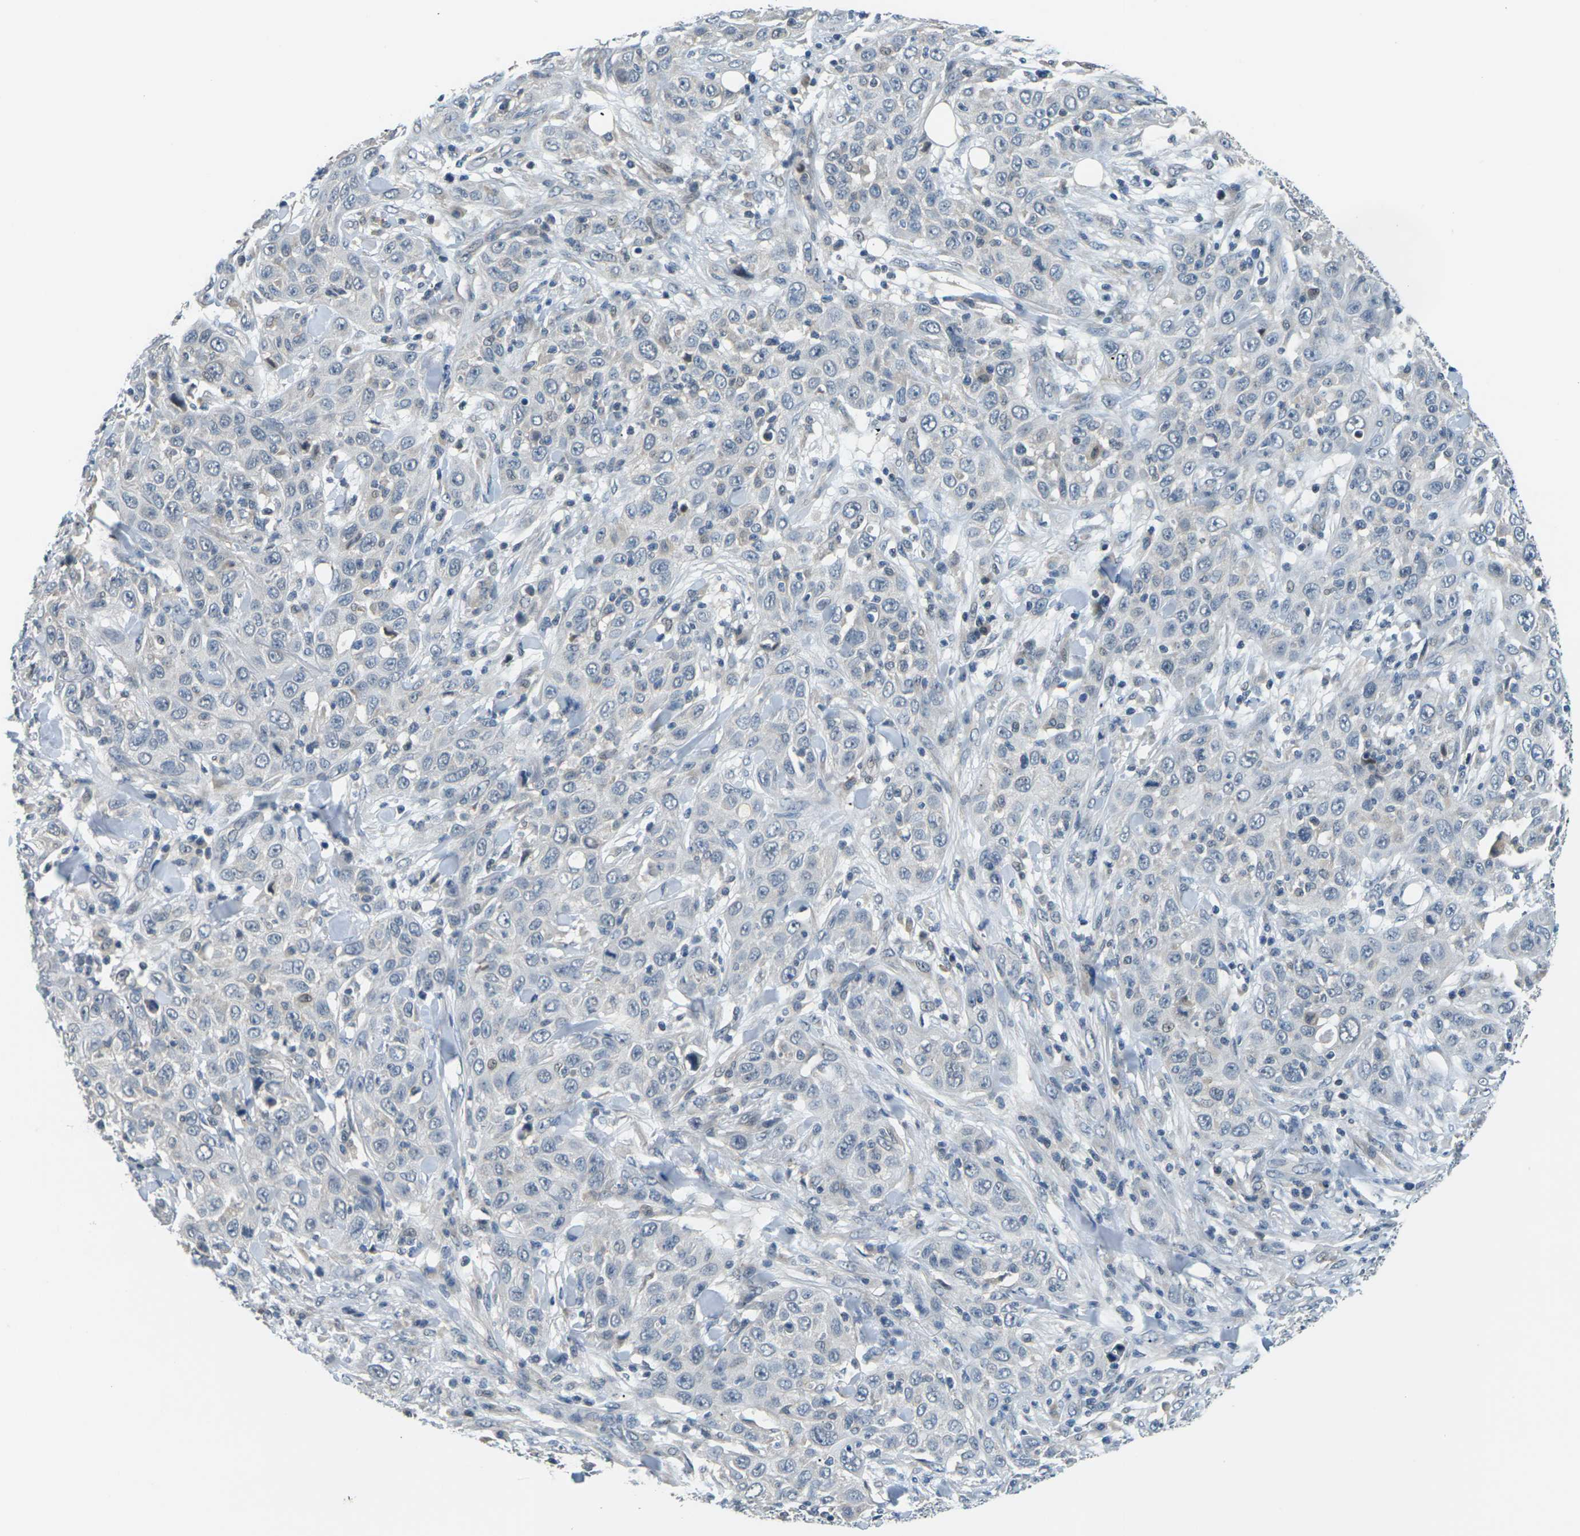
{"staining": {"intensity": "negative", "quantity": "none", "location": "none"}, "tissue": "skin cancer", "cell_type": "Tumor cells", "image_type": "cancer", "snomed": [{"axis": "morphology", "description": "Squamous cell carcinoma, NOS"}, {"axis": "topography", "description": "Skin"}], "caption": "The image demonstrates no staining of tumor cells in skin squamous cell carcinoma.", "gene": "SLC13A3", "patient": {"sex": "female", "age": 88}}